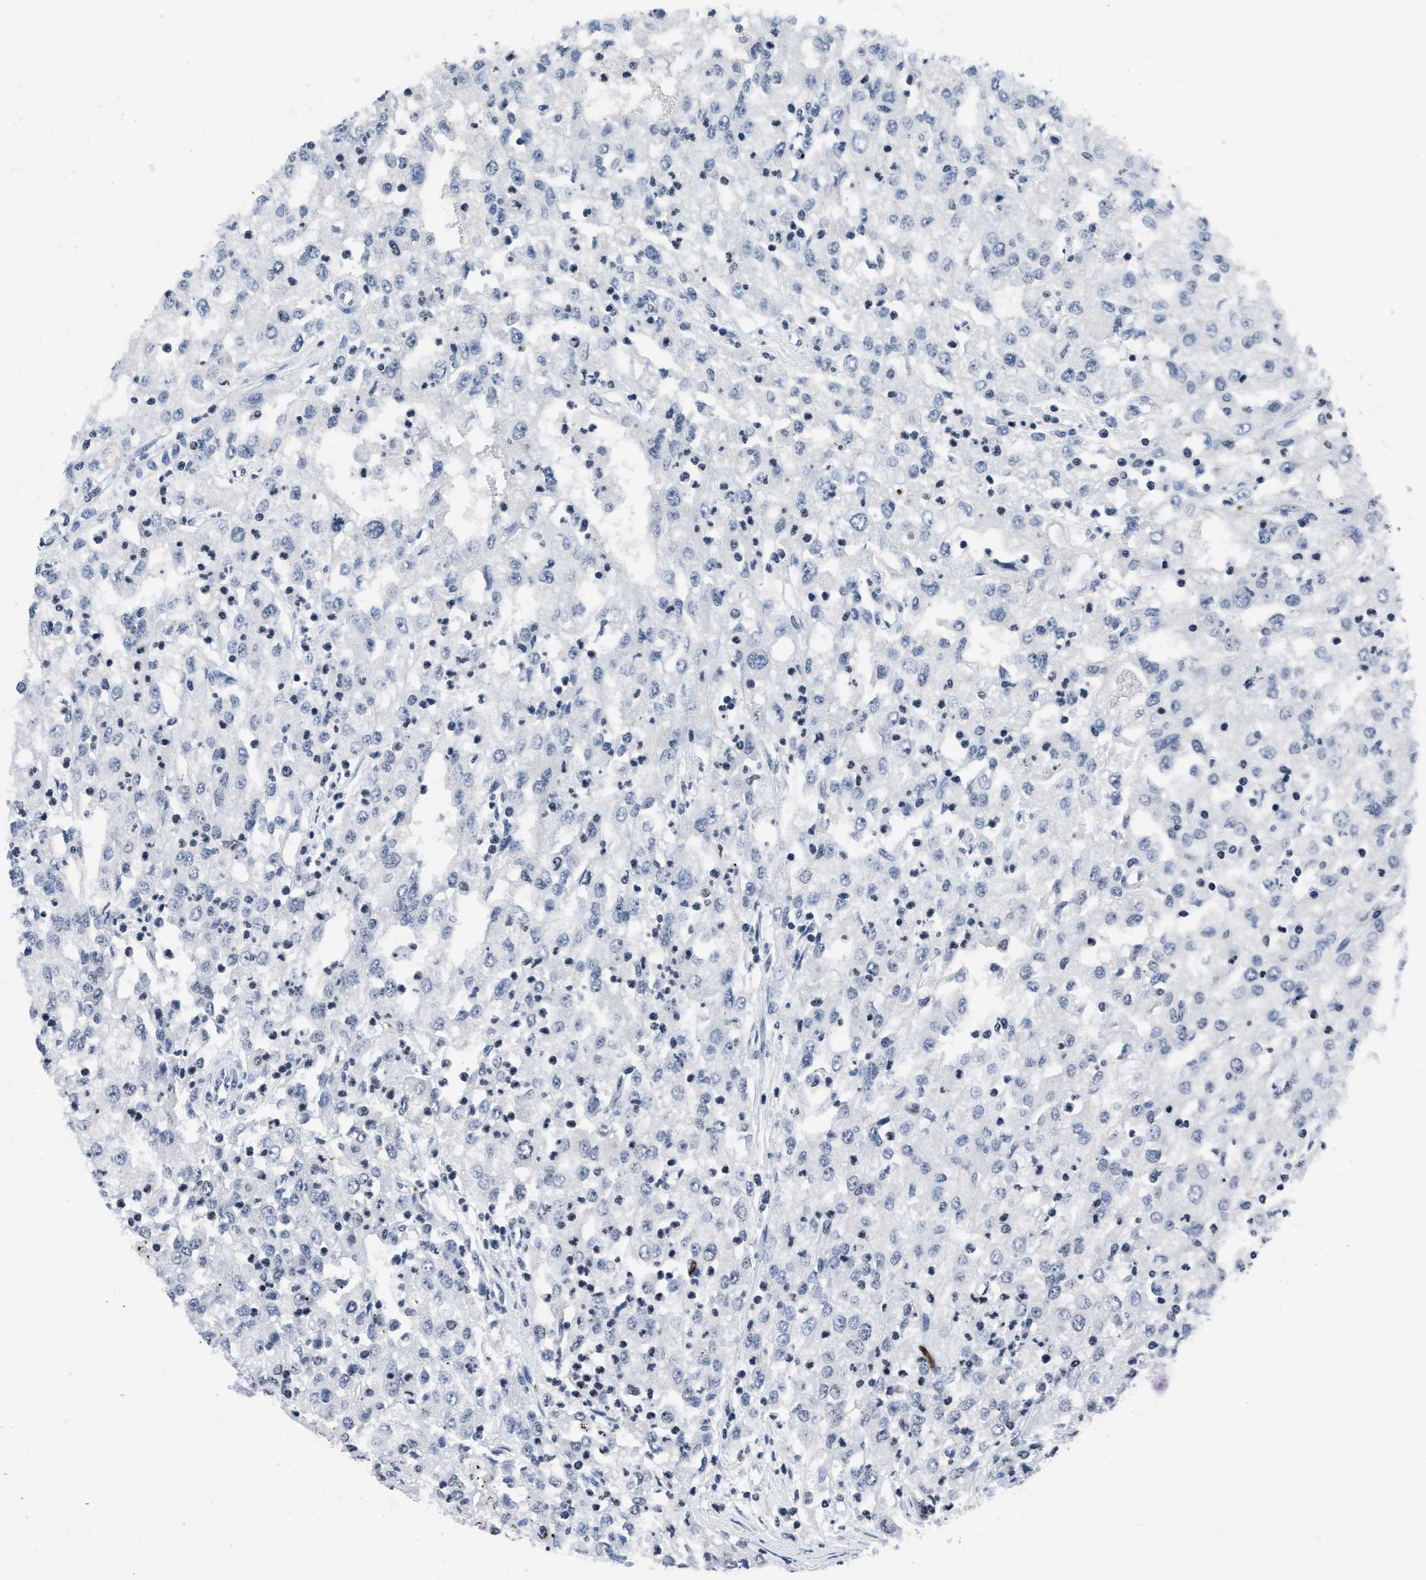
{"staining": {"intensity": "negative", "quantity": "none", "location": "none"}, "tissue": "renal cancer", "cell_type": "Tumor cells", "image_type": "cancer", "snomed": [{"axis": "morphology", "description": "Adenocarcinoma, NOS"}, {"axis": "topography", "description": "Kidney"}], "caption": "Tumor cells show no significant expression in adenocarcinoma (renal). The staining was performed using DAB (3,3'-diaminobenzidine) to visualize the protein expression in brown, while the nuclei were stained in blue with hematoxylin (Magnification: 20x).", "gene": "ITGA2B", "patient": {"sex": "female", "age": 54}}